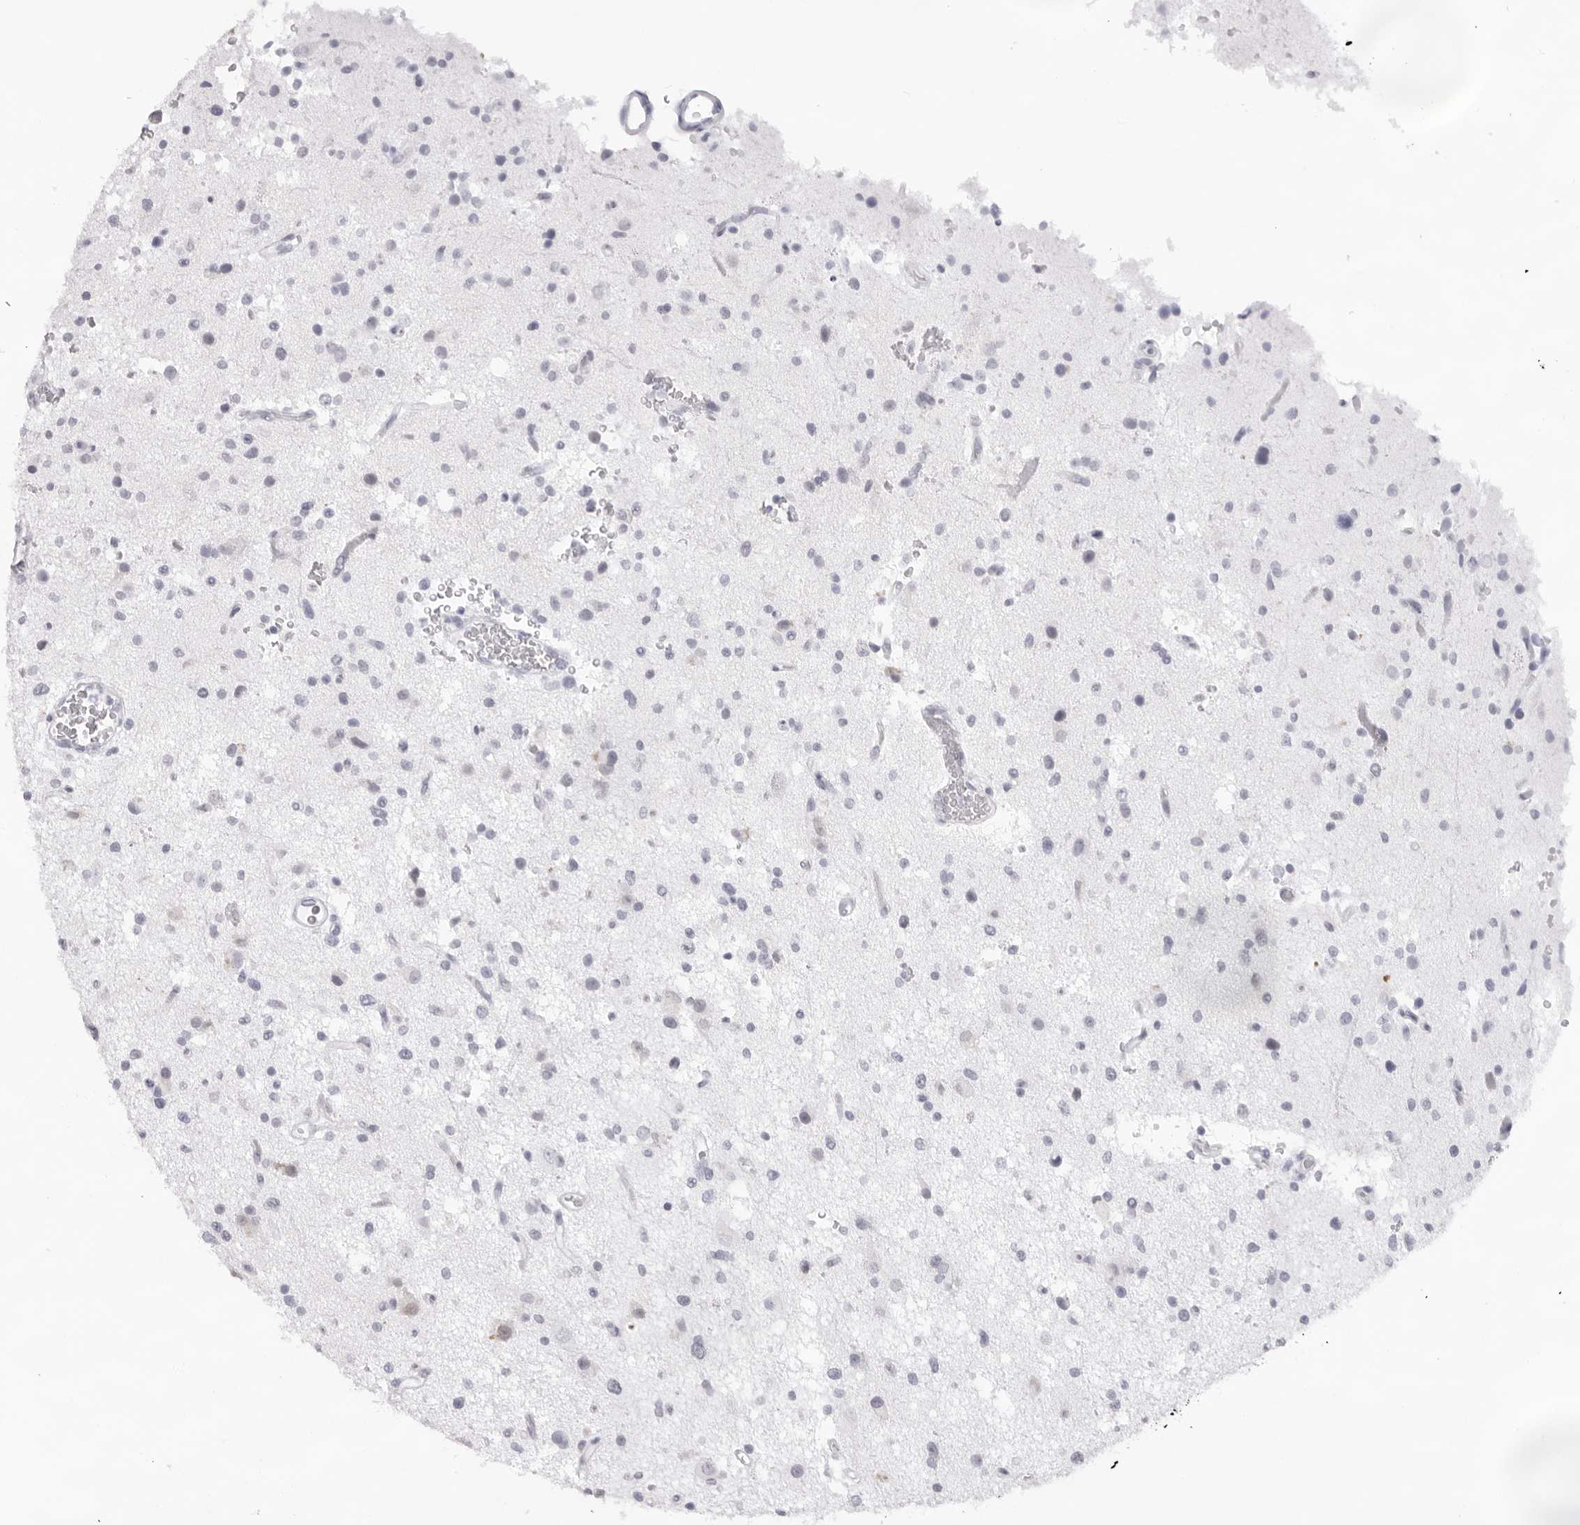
{"staining": {"intensity": "negative", "quantity": "none", "location": "none"}, "tissue": "glioma", "cell_type": "Tumor cells", "image_type": "cancer", "snomed": [{"axis": "morphology", "description": "Glioma, malignant, High grade"}, {"axis": "topography", "description": "Brain"}], "caption": "The immunohistochemistry (IHC) micrograph has no significant positivity in tumor cells of glioma tissue. The staining was performed using DAB to visualize the protein expression in brown, while the nuclei were stained in blue with hematoxylin (Magnification: 20x).", "gene": "KLK12", "patient": {"sex": "male", "age": 33}}